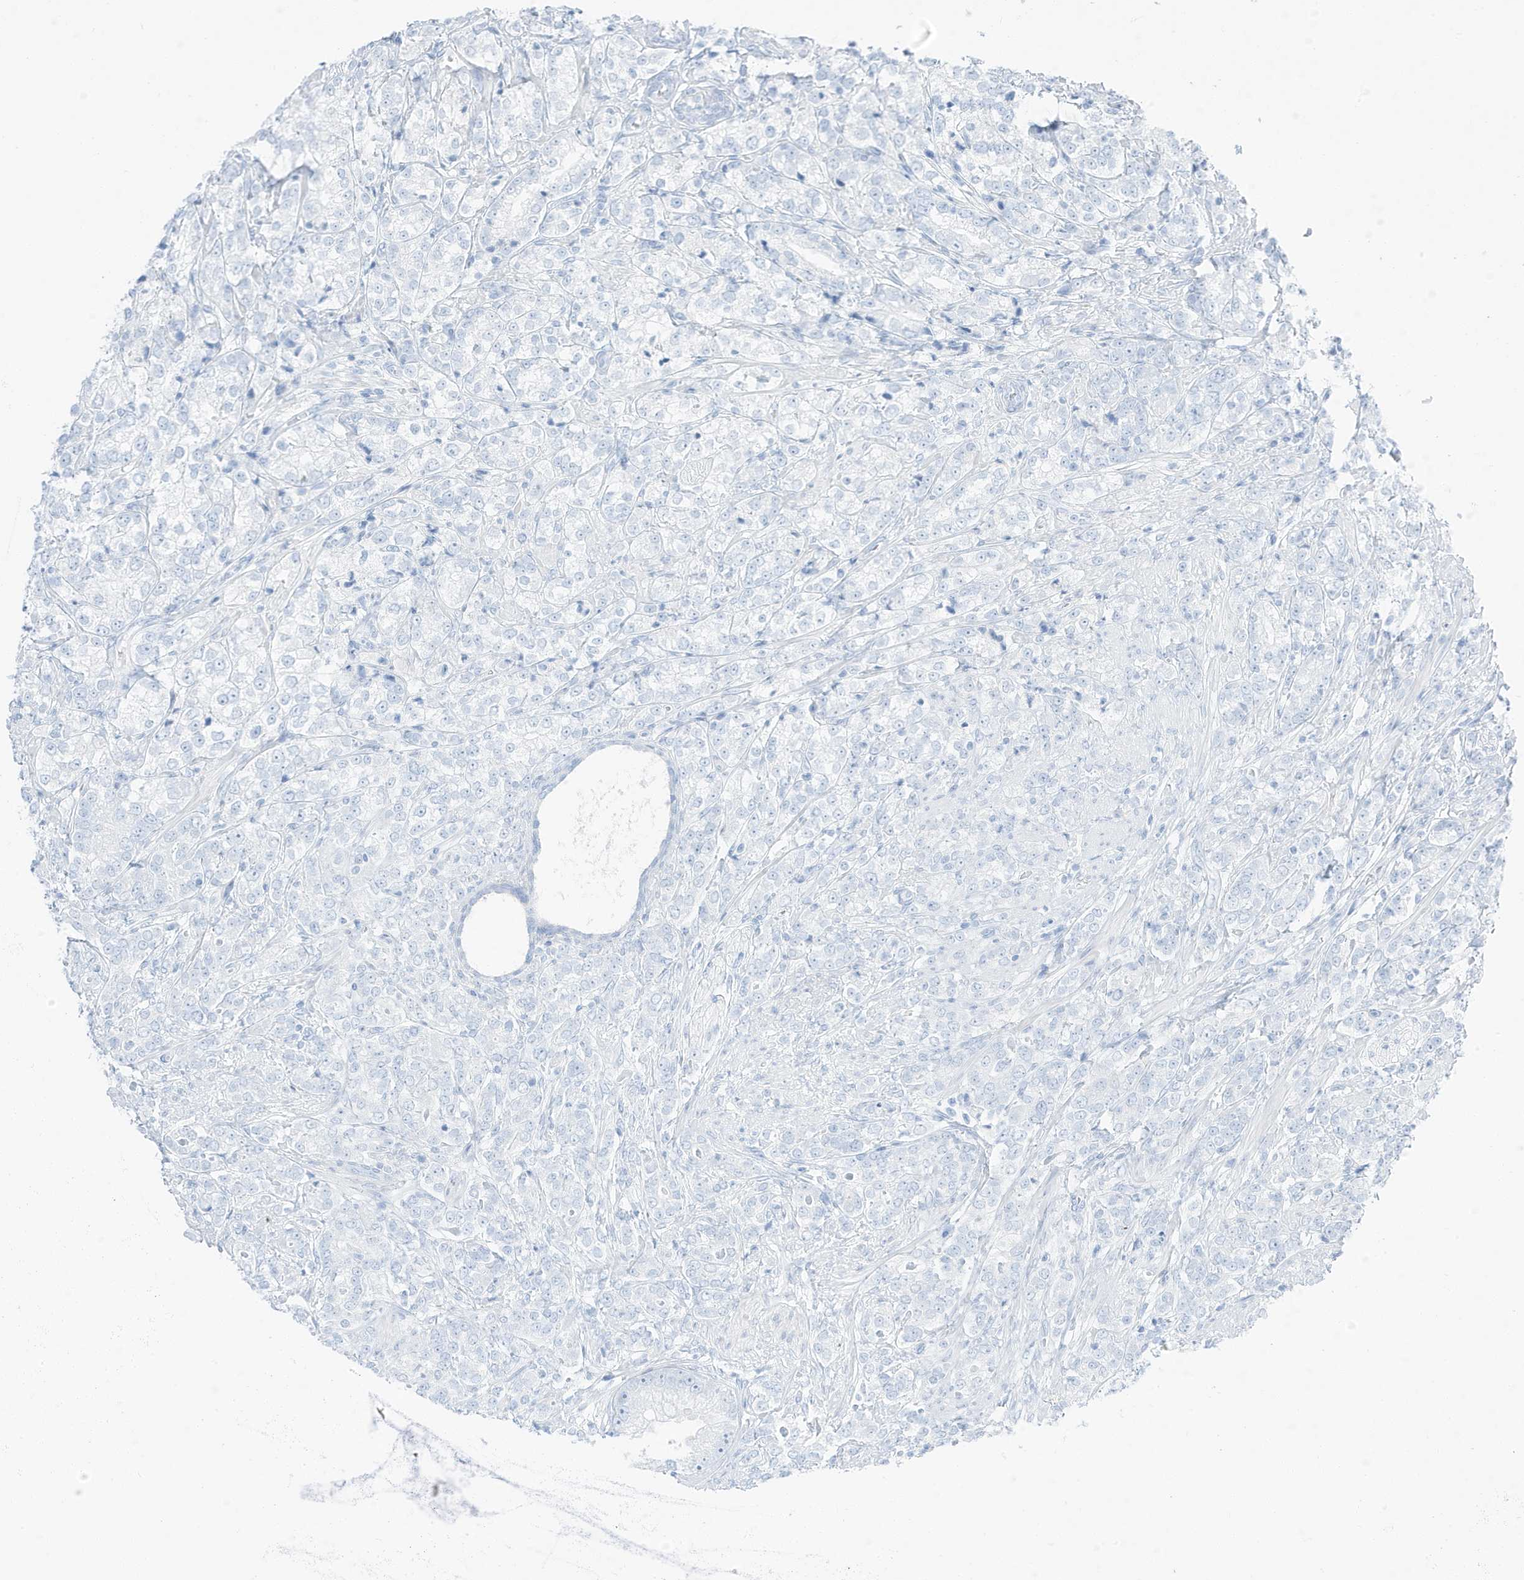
{"staining": {"intensity": "negative", "quantity": "none", "location": "none"}, "tissue": "prostate cancer", "cell_type": "Tumor cells", "image_type": "cancer", "snomed": [{"axis": "morphology", "description": "Adenocarcinoma, High grade"}, {"axis": "topography", "description": "Prostate"}], "caption": "An immunohistochemistry (IHC) image of prostate adenocarcinoma (high-grade) is shown. There is no staining in tumor cells of prostate adenocarcinoma (high-grade). The staining was performed using DAB (3,3'-diaminobenzidine) to visualize the protein expression in brown, while the nuclei were stained in blue with hematoxylin (Magnification: 20x).", "gene": "SLC22A13", "patient": {"sex": "male", "age": 69}}